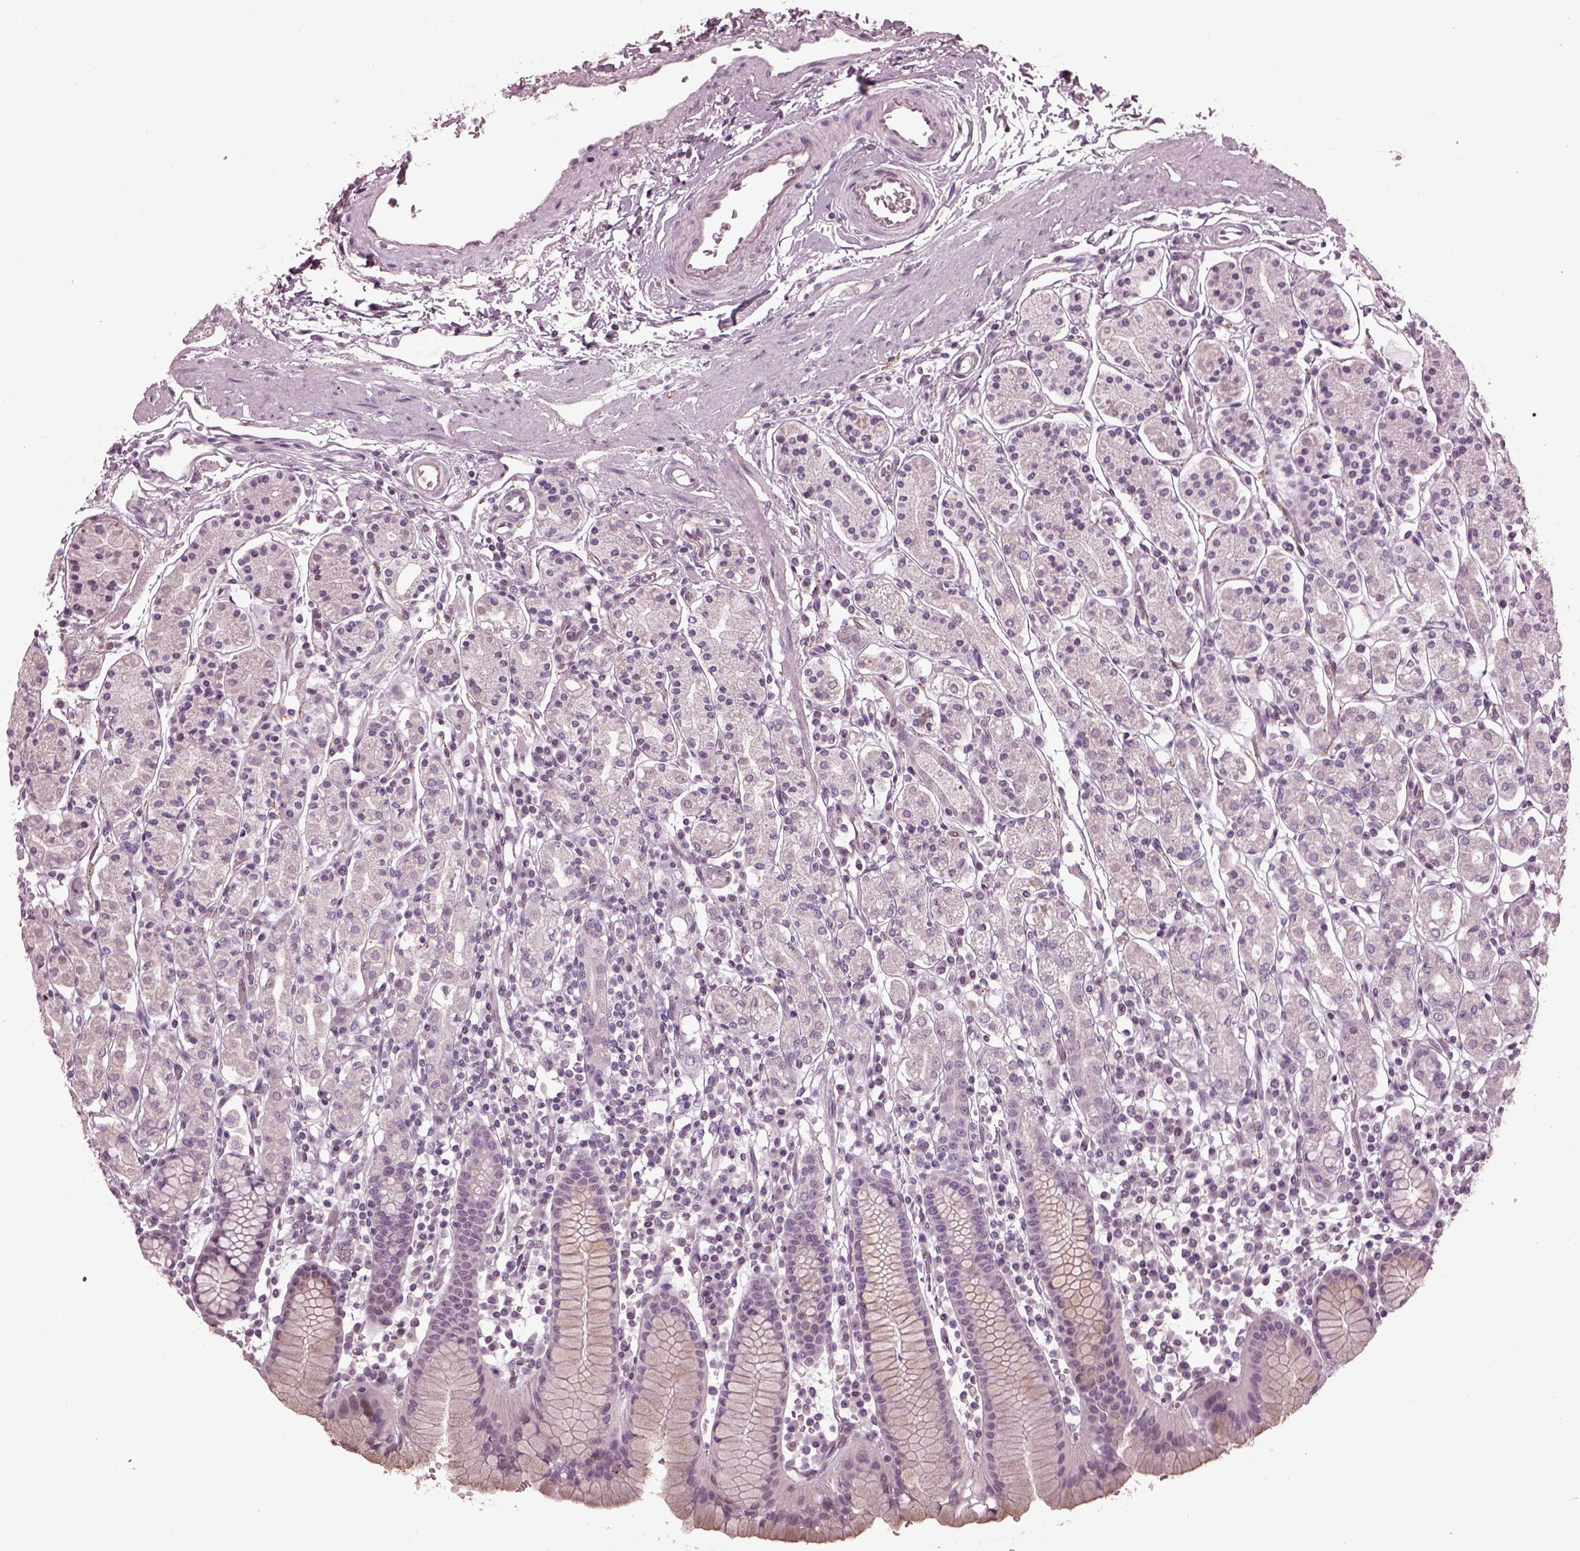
{"staining": {"intensity": "weak", "quantity": "<25%", "location": "cytoplasmic/membranous"}, "tissue": "stomach", "cell_type": "Glandular cells", "image_type": "normal", "snomed": [{"axis": "morphology", "description": "Normal tissue, NOS"}, {"axis": "topography", "description": "Stomach, upper"}, {"axis": "topography", "description": "Stomach"}], "caption": "This is an IHC micrograph of normal stomach. There is no expression in glandular cells.", "gene": "GAL", "patient": {"sex": "male", "age": 62}}